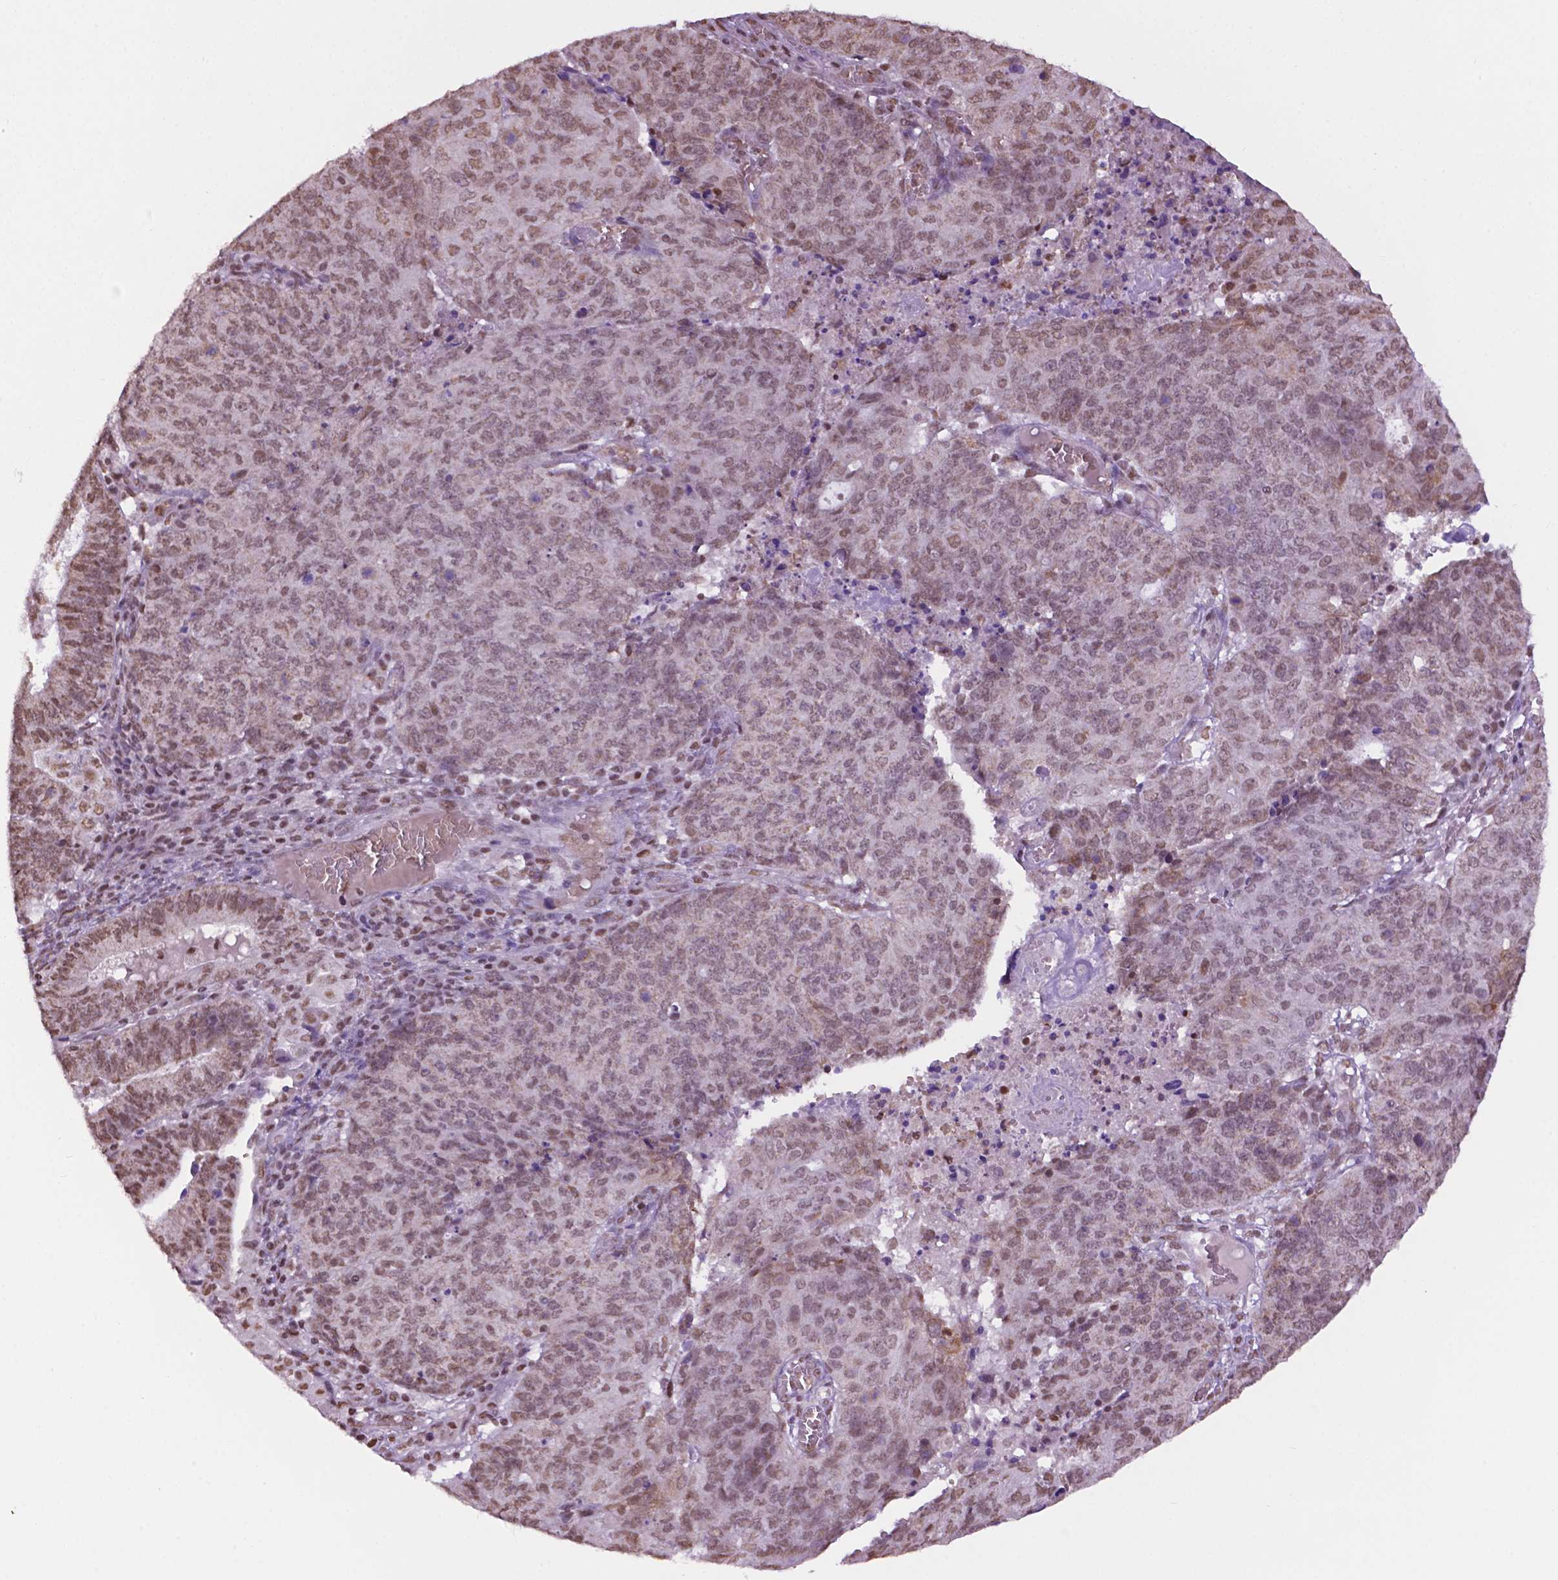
{"staining": {"intensity": "moderate", "quantity": ">75%", "location": "nuclear"}, "tissue": "endometrial cancer", "cell_type": "Tumor cells", "image_type": "cancer", "snomed": [{"axis": "morphology", "description": "Adenocarcinoma, NOS"}, {"axis": "topography", "description": "Endometrium"}], "caption": "High-power microscopy captured an immunohistochemistry micrograph of adenocarcinoma (endometrial), revealing moderate nuclear positivity in approximately >75% of tumor cells. Immunohistochemistry (ihc) stains the protein of interest in brown and the nuclei are stained blue.", "gene": "COL23A1", "patient": {"sex": "female", "age": 82}}